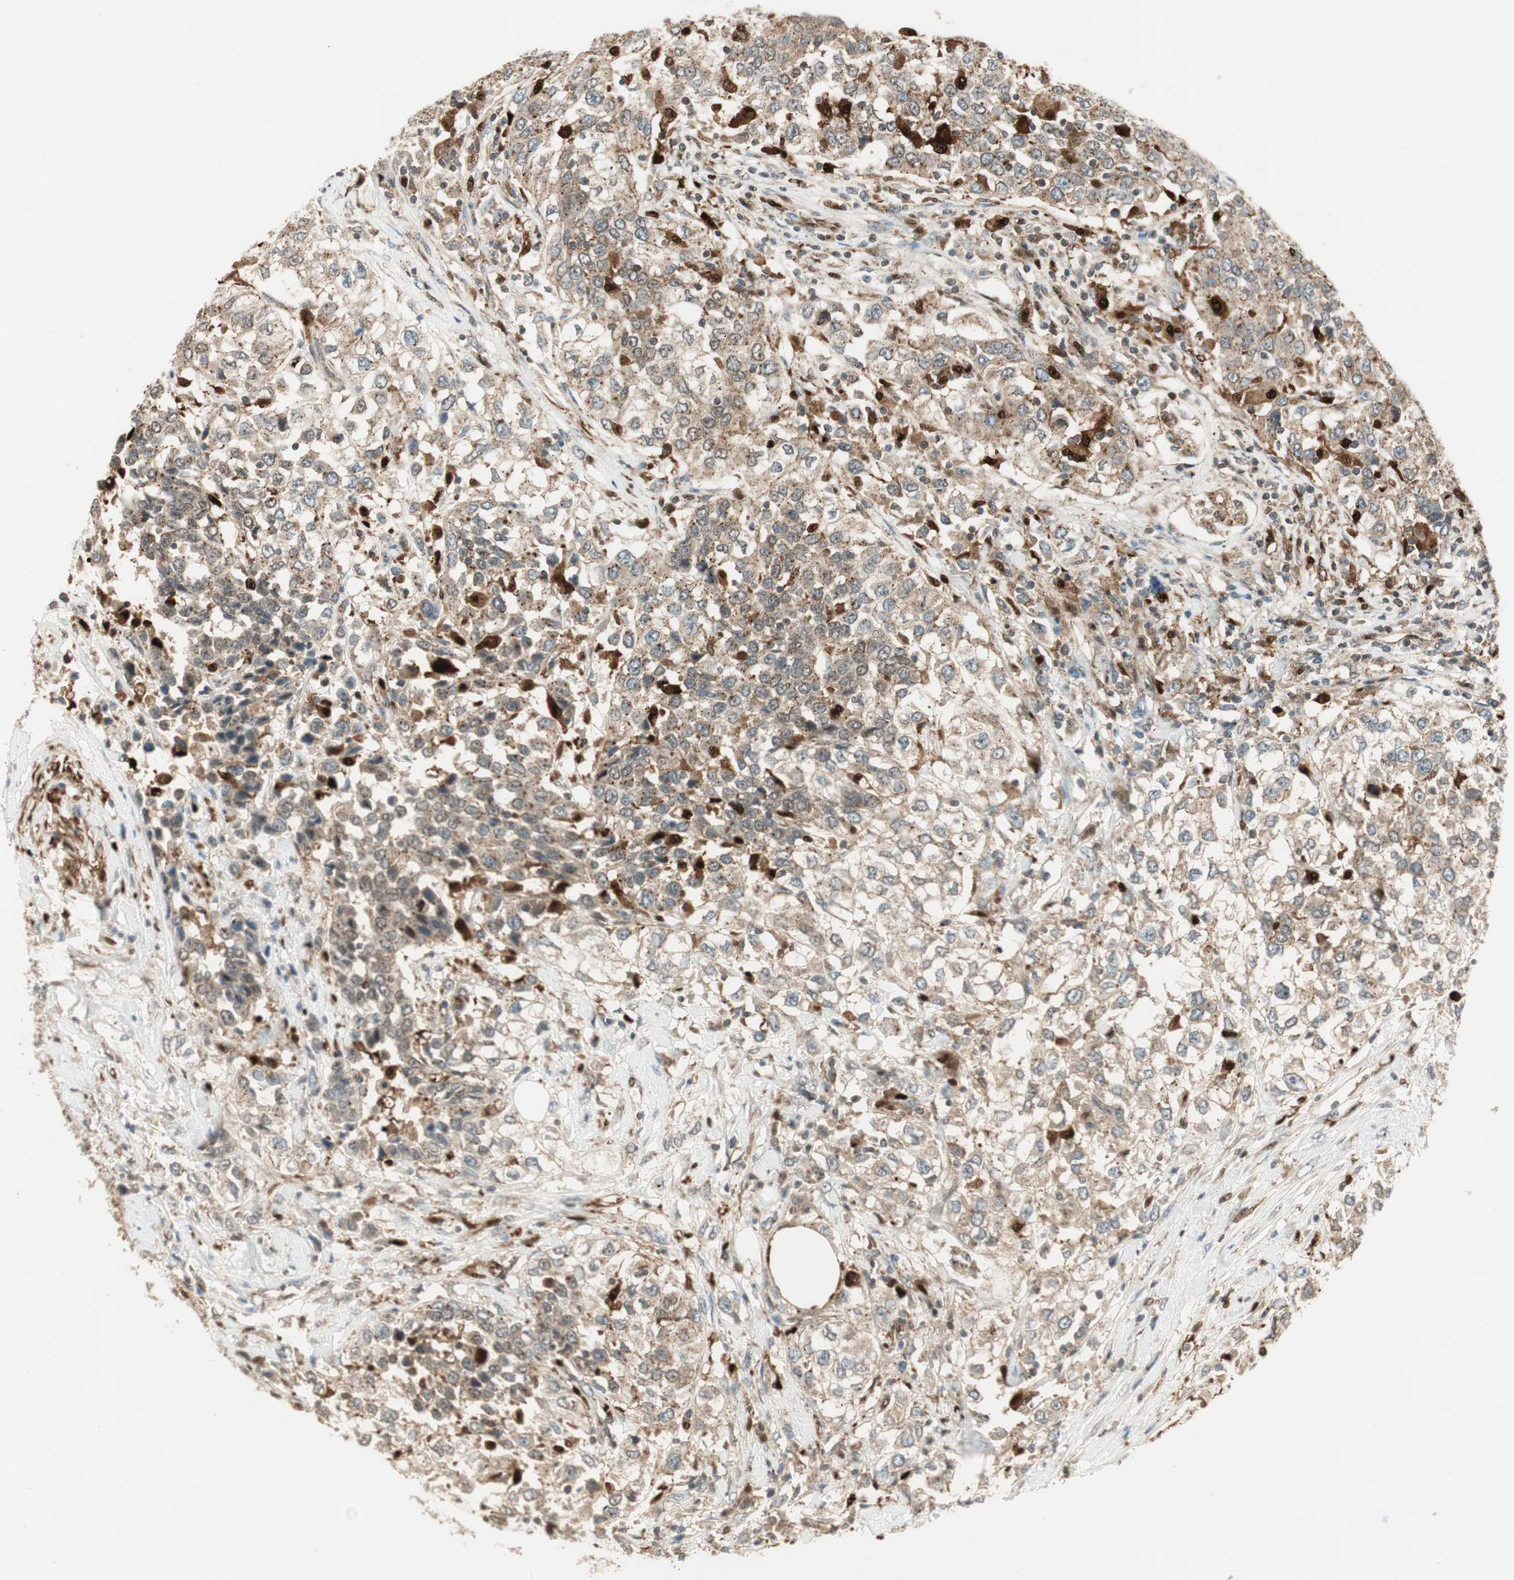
{"staining": {"intensity": "moderate", "quantity": "<25%", "location": "cytoplasmic/membranous"}, "tissue": "urothelial cancer", "cell_type": "Tumor cells", "image_type": "cancer", "snomed": [{"axis": "morphology", "description": "Urothelial carcinoma, High grade"}, {"axis": "topography", "description": "Urinary bladder"}], "caption": "This image demonstrates IHC staining of human high-grade urothelial carcinoma, with low moderate cytoplasmic/membranous expression in about <25% of tumor cells.", "gene": "LTA4H", "patient": {"sex": "female", "age": 80}}